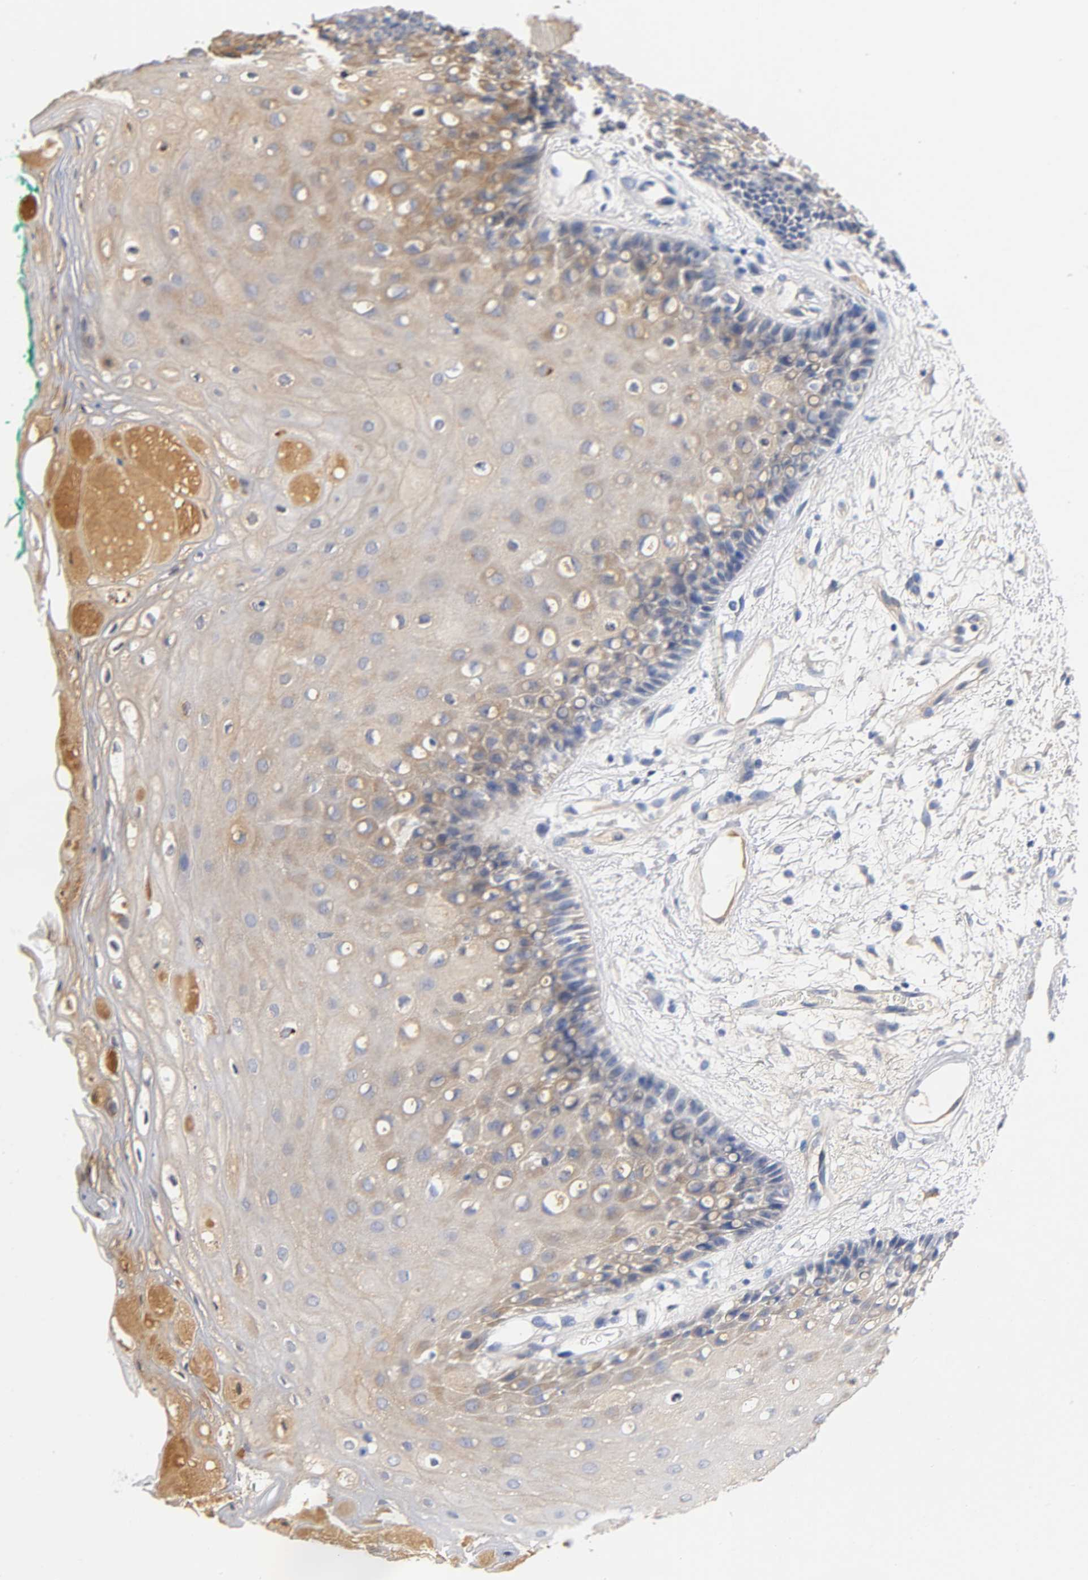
{"staining": {"intensity": "weak", "quantity": "25%-75%", "location": "cytoplasmic/membranous"}, "tissue": "oral mucosa", "cell_type": "Squamous epithelial cells", "image_type": "normal", "snomed": [{"axis": "morphology", "description": "Normal tissue, NOS"}, {"axis": "morphology", "description": "Squamous cell carcinoma, NOS"}, {"axis": "topography", "description": "Skeletal muscle"}, {"axis": "topography", "description": "Oral tissue"}, {"axis": "topography", "description": "Head-Neck"}], "caption": "An immunohistochemistry (IHC) image of benign tissue is shown. Protein staining in brown highlights weak cytoplasmic/membranous positivity in oral mucosa within squamous epithelial cells. (Brightfield microscopy of DAB IHC at high magnification).", "gene": "TNC", "patient": {"sex": "female", "age": 84}}